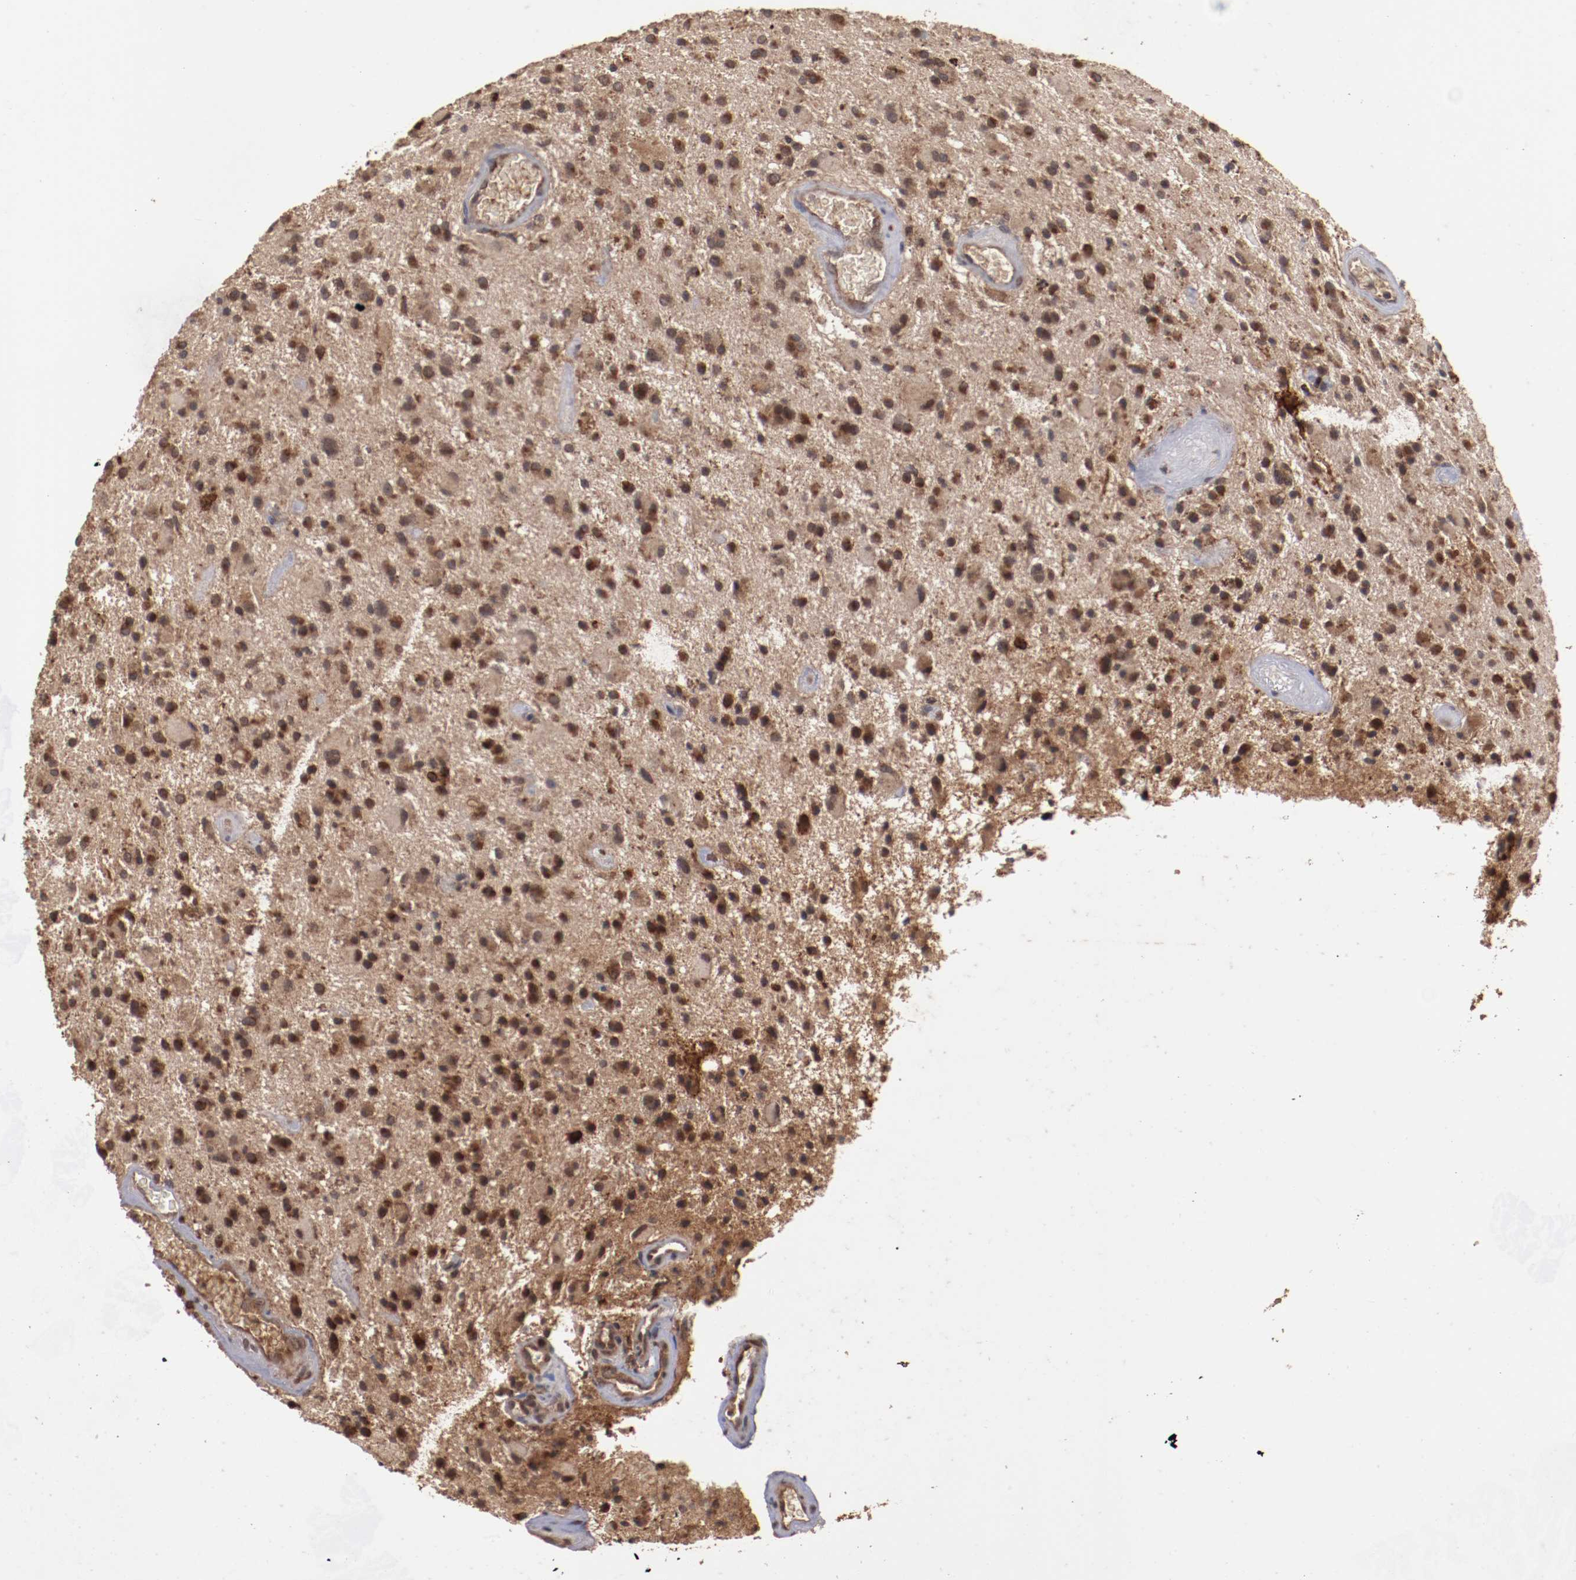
{"staining": {"intensity": "moderate", "quantity": ">75%", "location": "cytoplasmic/membranous,nuclear"}, "tissue": "glioma", "cell_type": "Tumor cells", "image_type": "cancer", "snomed": [{"axis": "morphology", "description": "Glioma, malignant, Low grade"}, {"axis": "topography", "description": "Brain"}], "caption": "Protein analysis of glioma tissue demonstrates moderate cytoplasmic/membranous and nuclear positivity in approximately >75% of tumor cells.", "gene": "TENM1", "patient": {"sex": "male", "age": 58}}